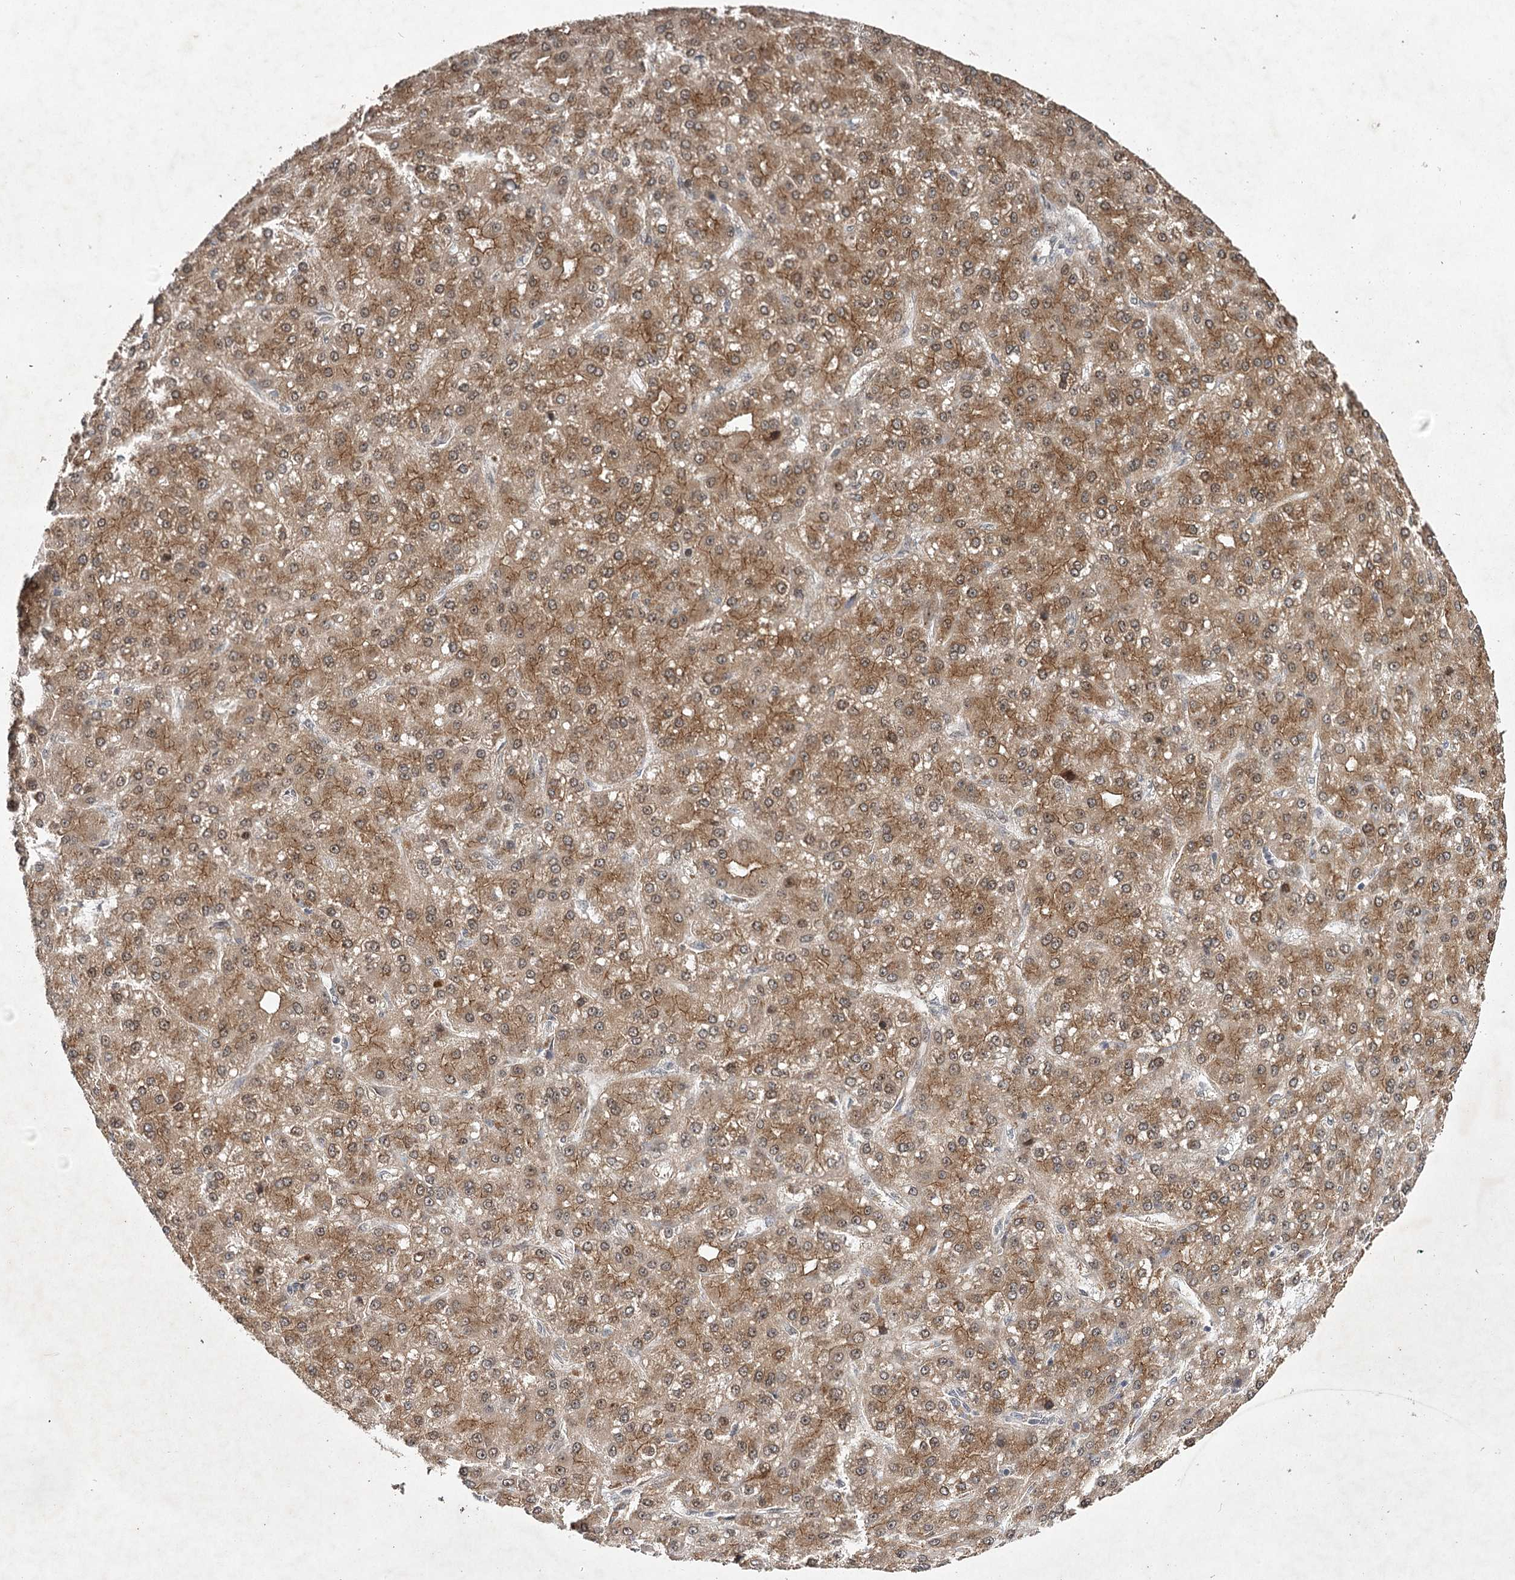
{"staining": {"intensity": "moderate", "quantity": ">75%", "location": "cytoplasmic/membranous,nuclear"}, "tissue": "liver cancer", "cell_type": "Tumor cells", "image_type": "cancer", "snomed": [{"axis": "morphology", "description": "Carcinoma, Hepatocellular, NOS"}, {"axis": "topography", "description": "Liver"}], "caption": "Moderate cytoplasmic/membranous and nuclear positivity for a protein is seen in about >75% of tumor cells of liver cancer using IHC.", "gene": "DCUN1D4", "patient": {"sex": "male", "age": 67}}